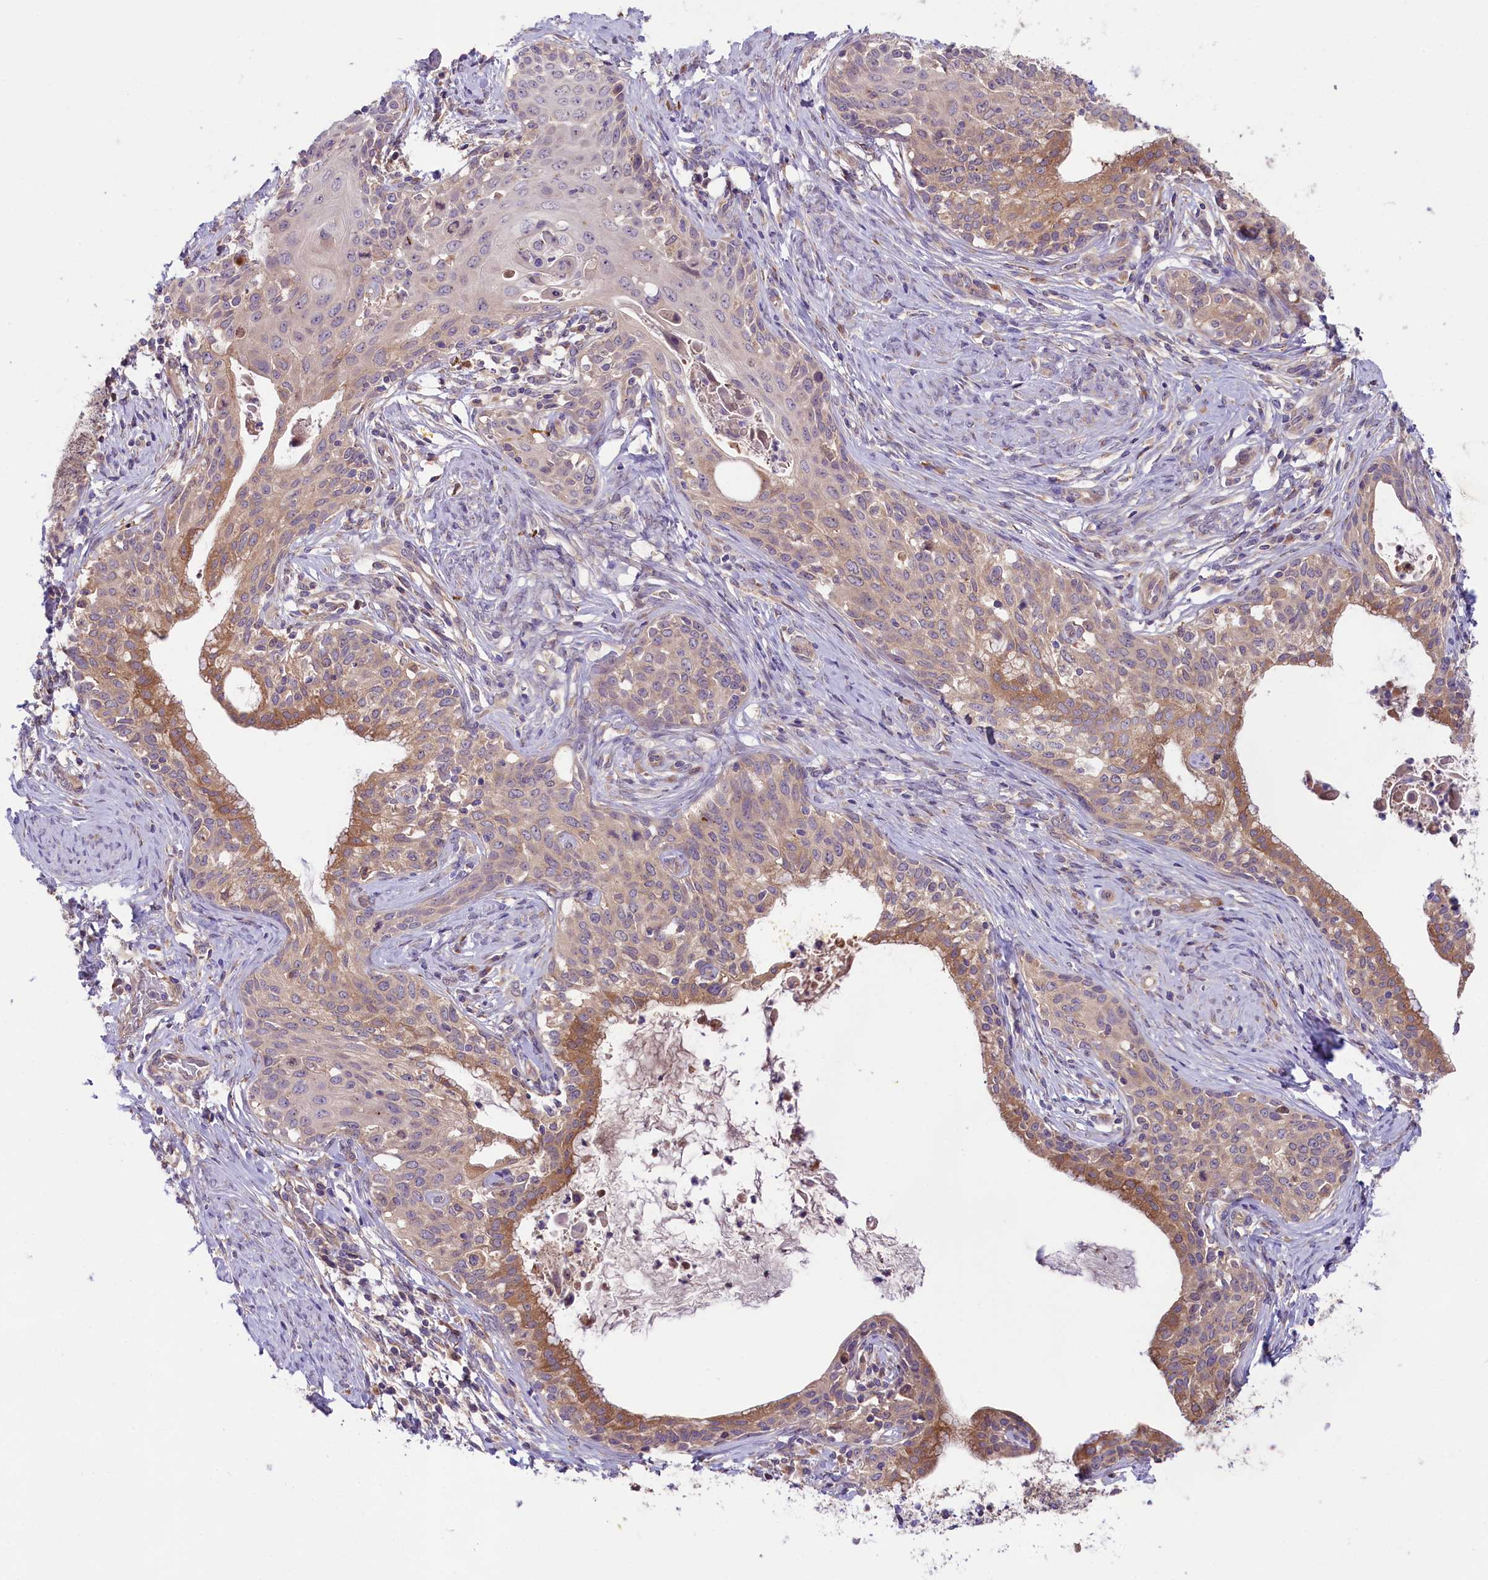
{"staining": {"intensity": "moderate", "quantity": "<25%", "location": "cytoplasmic/membranous"}, "tissue": "cervical cancer", "cell_type": "Tumor cells", "image_type": "cancer", "snomed": [{"axis": "morphology", "description": "Squamous cell carcinoma, NOS"}, {"axis": "morphology", "description": "Adenocarcinoma, NOS"}, {"axis": "topography", "description": "Cervix"}], "caption": "Immunohistochemical staining of cervical cancer reveals moderate cytoplasmic/membranous protein staining in approximately <25% of tumor cells. (brown staining indicates protein expression, while blue staining denotes nuclei).", "gene": "COG8", "patient": {"sex": "female", "age": 52}}